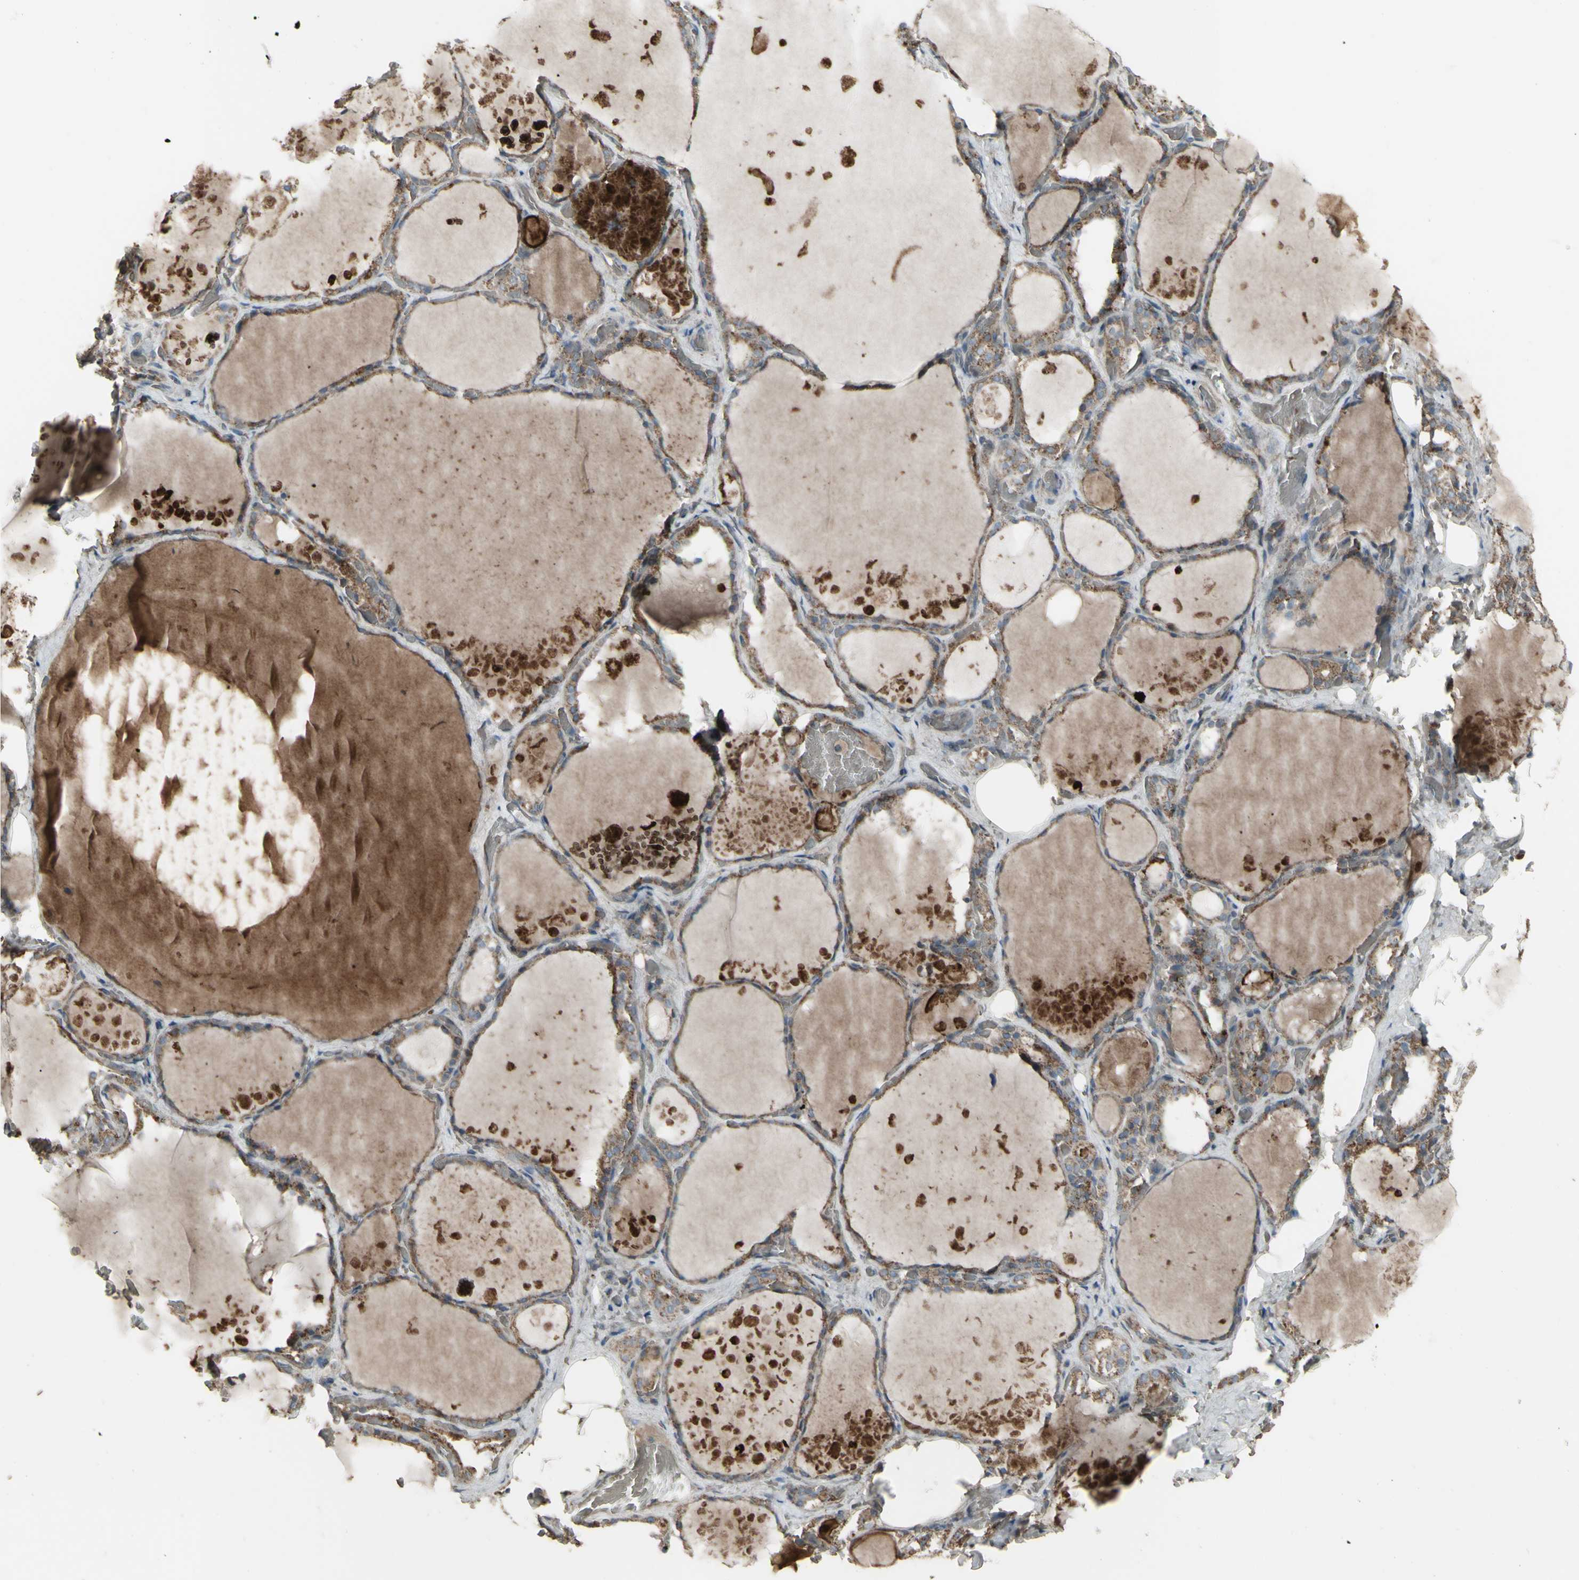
{"staining": {"intensity": "moderate", "quantity": ">75%", "location": "cytoplasmic/membranous"}, "tissue": "thyroid gland", "cell_type": "Glandular cells", "image_type": "normal", "snomed": [{"axis": "morphology", "description": "Normal tissue, NOS"}, {"axis": "topography", "description": "Thyroid gland"}], "caption": "Immunohistochemistry (IHC) of benign human thyroid gland displays medium levels of moderate cytoplasmic/membranous expression in approximately >75% of glandular cells.", "gene": "SHC1", "patient": {"sex": "male", "age": 61}}